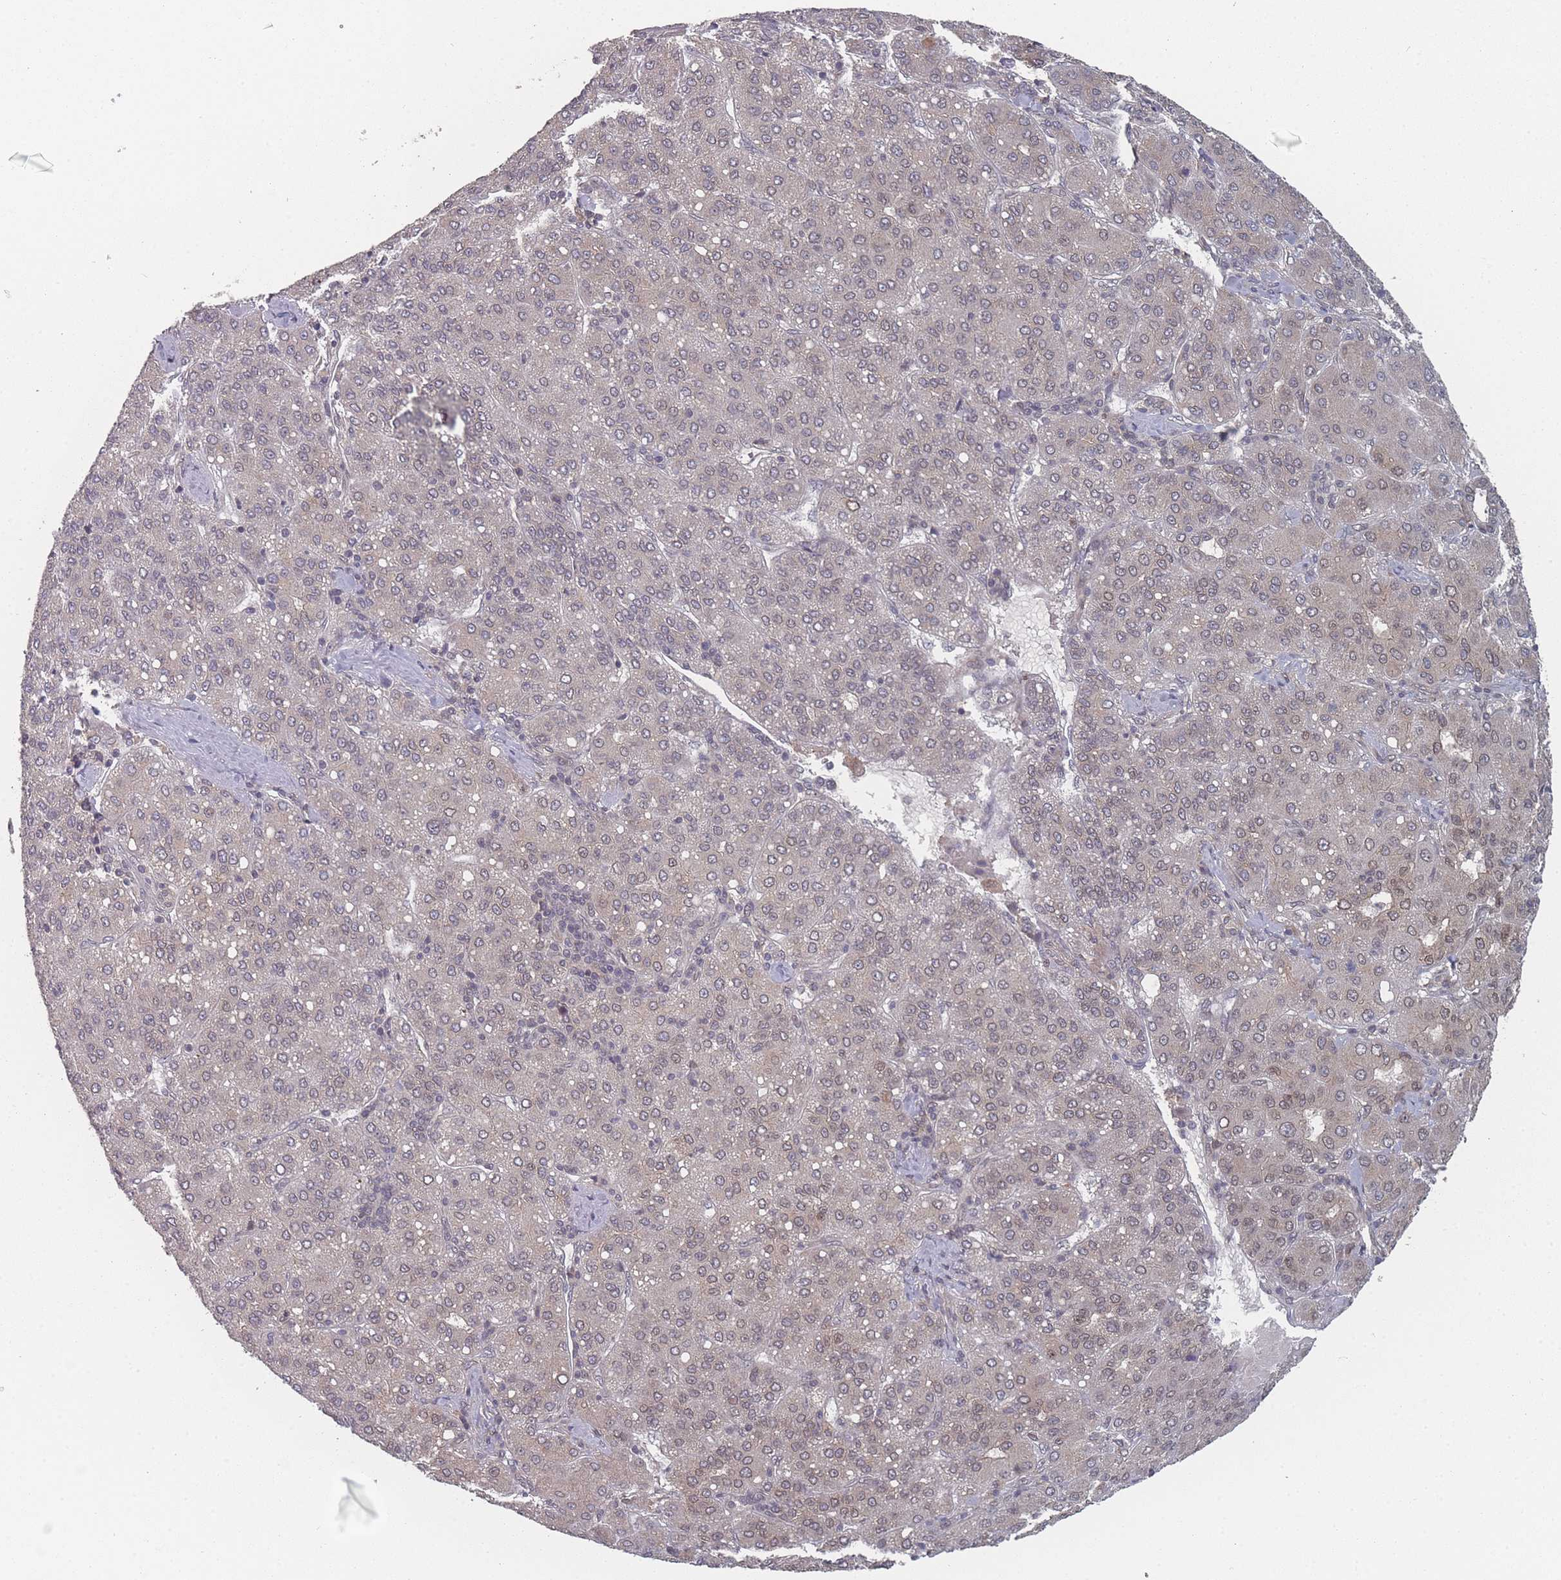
{"staining": {"intensity": "negative", "quantity": "none", "location": "none"}, "tissue": "liver cancer", "cell_type": "Tumor cells", "image_type": "cancer", "snomed": [{"axis": "morphology", "description": "Carcinoma, Hepatocellular, NOS"}, {"axis": "topography", "description": "Liver"}], "caption": "Immunohistochemical staining of liver cancer demonstrates no significant positivity in tumor cells. (Brightfield microscopy of DAB (3,3'-diaminobenzidine) immunohistochemistry at high magnification).", "gene": "TBC1D25", "patient": {"sex": "male", "age": 65}}